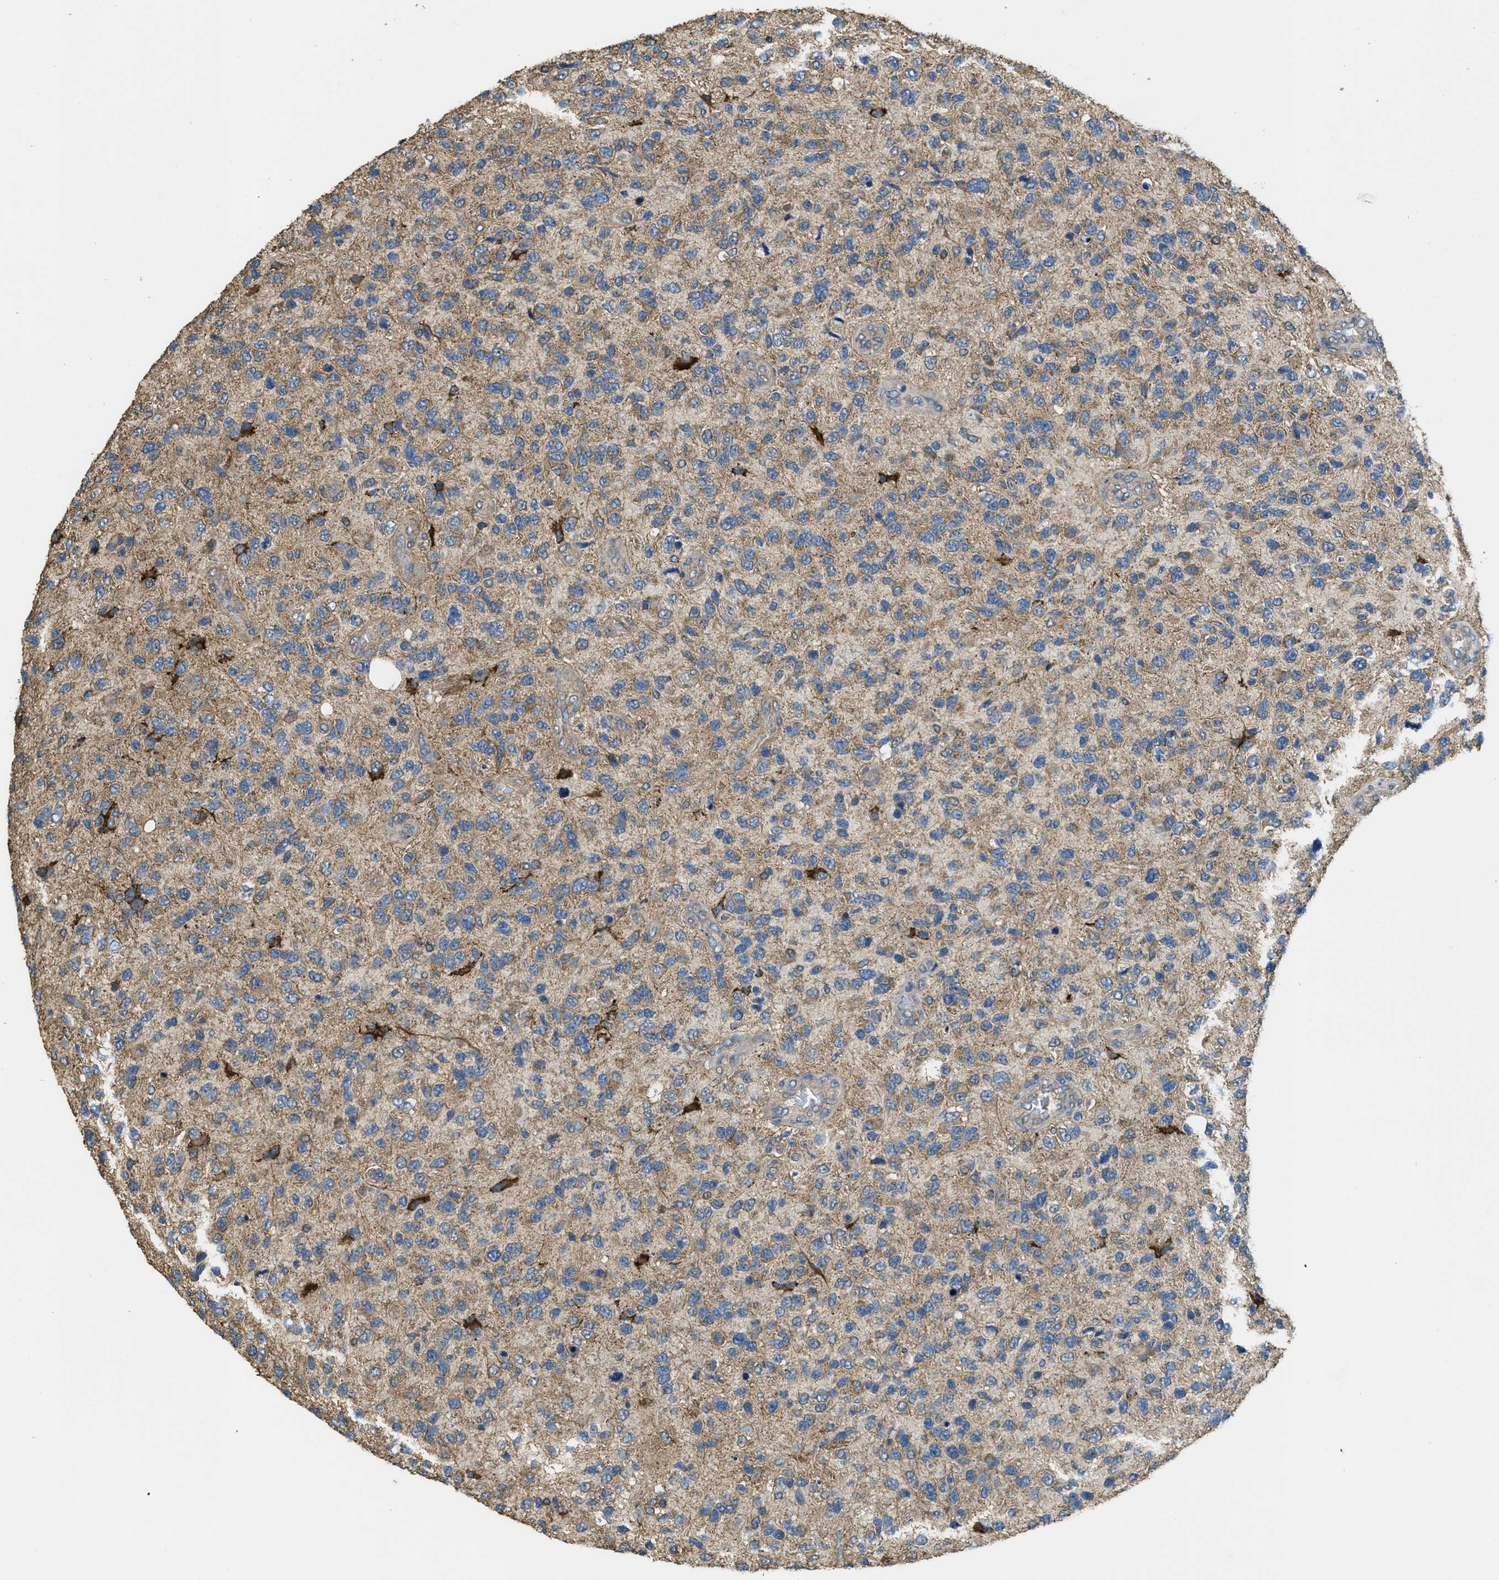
{"staining": {"intensity": "moderate", "quantity": ">75%", "location": "cytoplasmic/membranous"}, "tissue": "glioma", "cell_type": "Tumor cells", "image_type": "cancer", "snomed": [{"axis": "morphology", "description": "Glioma, malignant, High grade"}, {"axis": "topography", "description": "Brain"}], "caption": "This photomicrograph reveals IHC staining of human malignant glioma (high-grade), with medium moderate cytoplasmic/membranous positivity in about >75% of tumor cells.", "gene": "THBS2", "patient": {"sex": "female", "age": 58}}